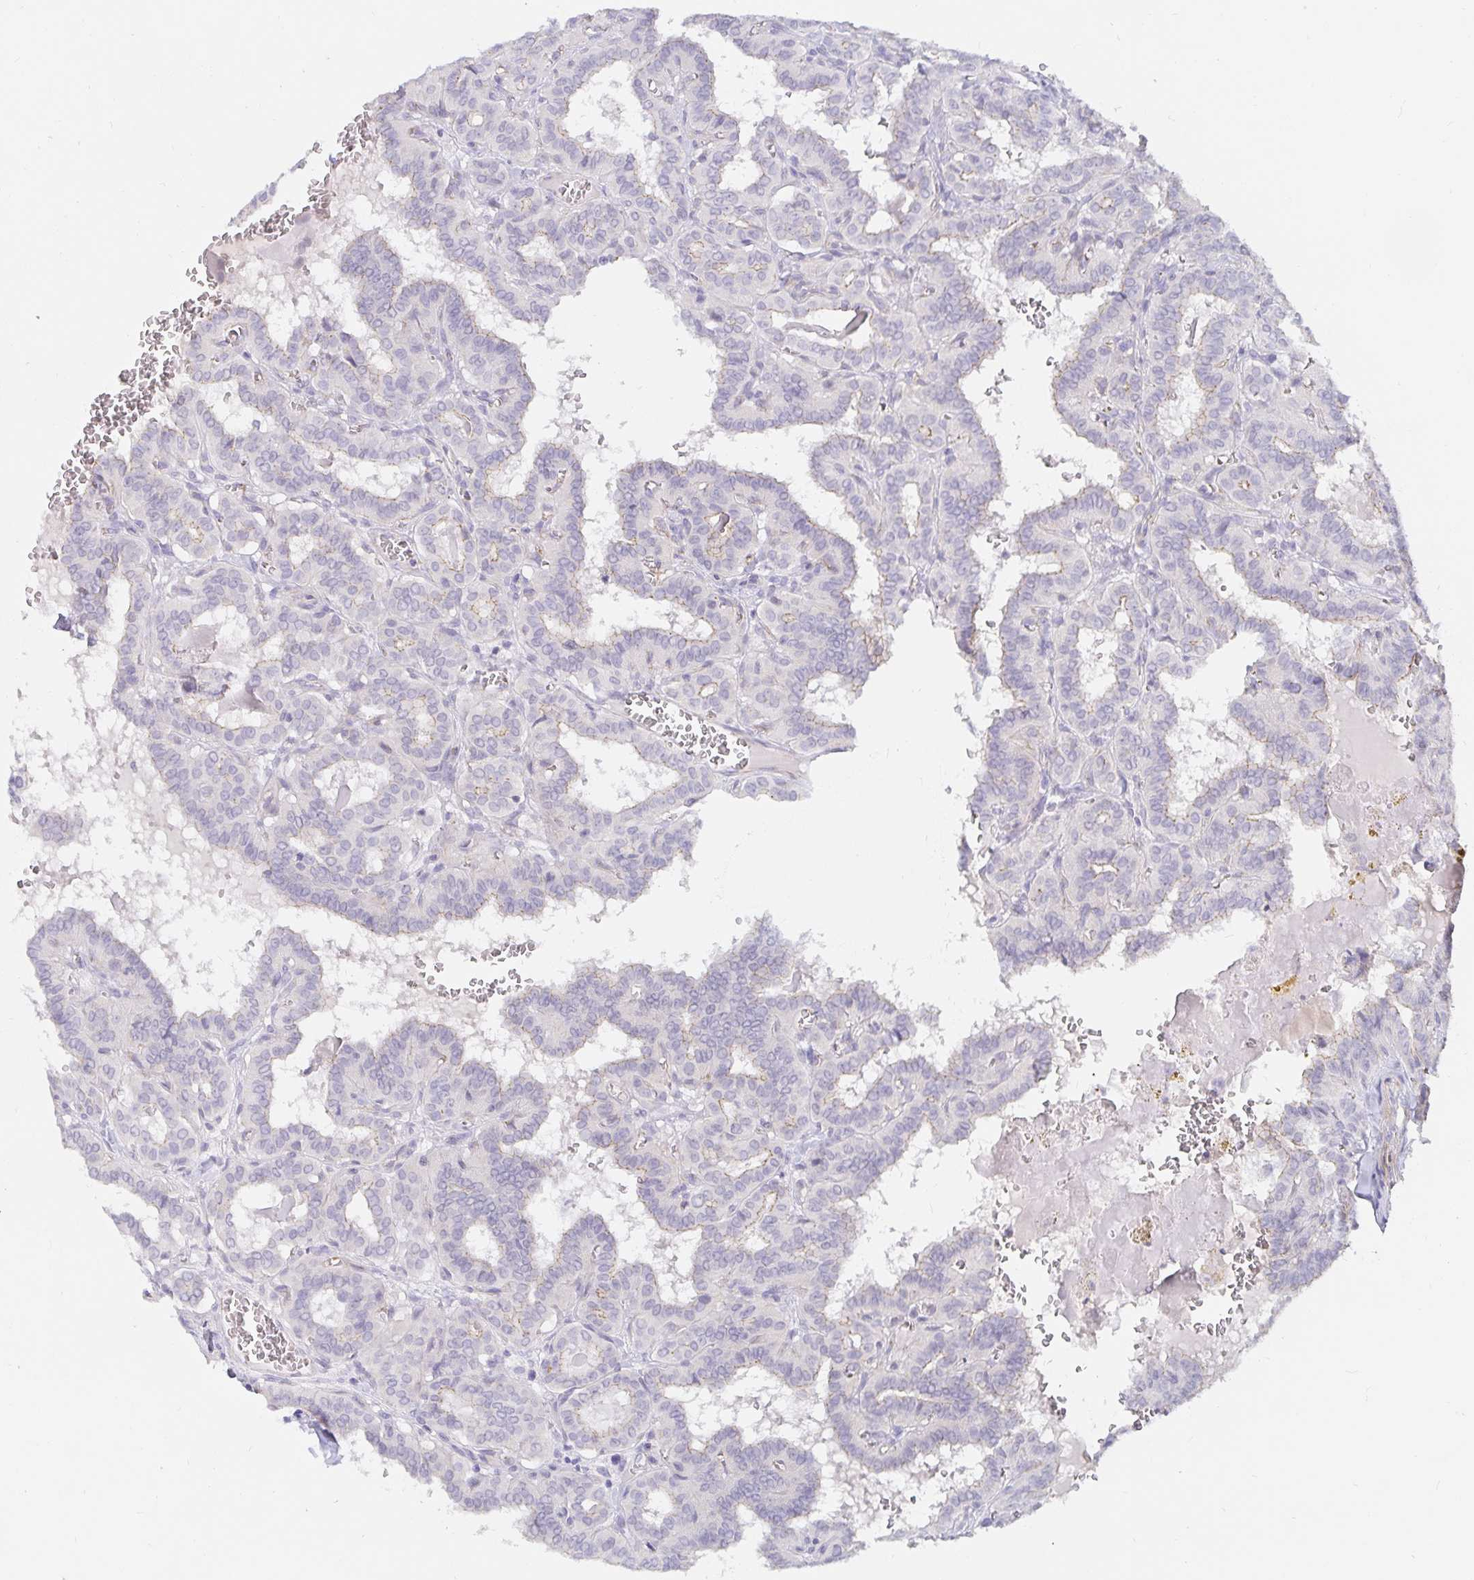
{"staining": {"intensity": "negative", "quantity": "none", "location": "none"}, "tissue": "thyroid cancer", "cell_type": "Tumor cells", "image_type": "cancer", "snomed": [{"axis": "morphology", "description": "Papillary adenocarcinoma, NOS"}, {"axis": "topography", "description": "Thyroid gland"}], "caption": "There is no significant expression in tumor cells of thyroid cancer. Nuclei are stained in blue.", "gene": "PDX1", "patient": {"sex": "female", "age": 21}}